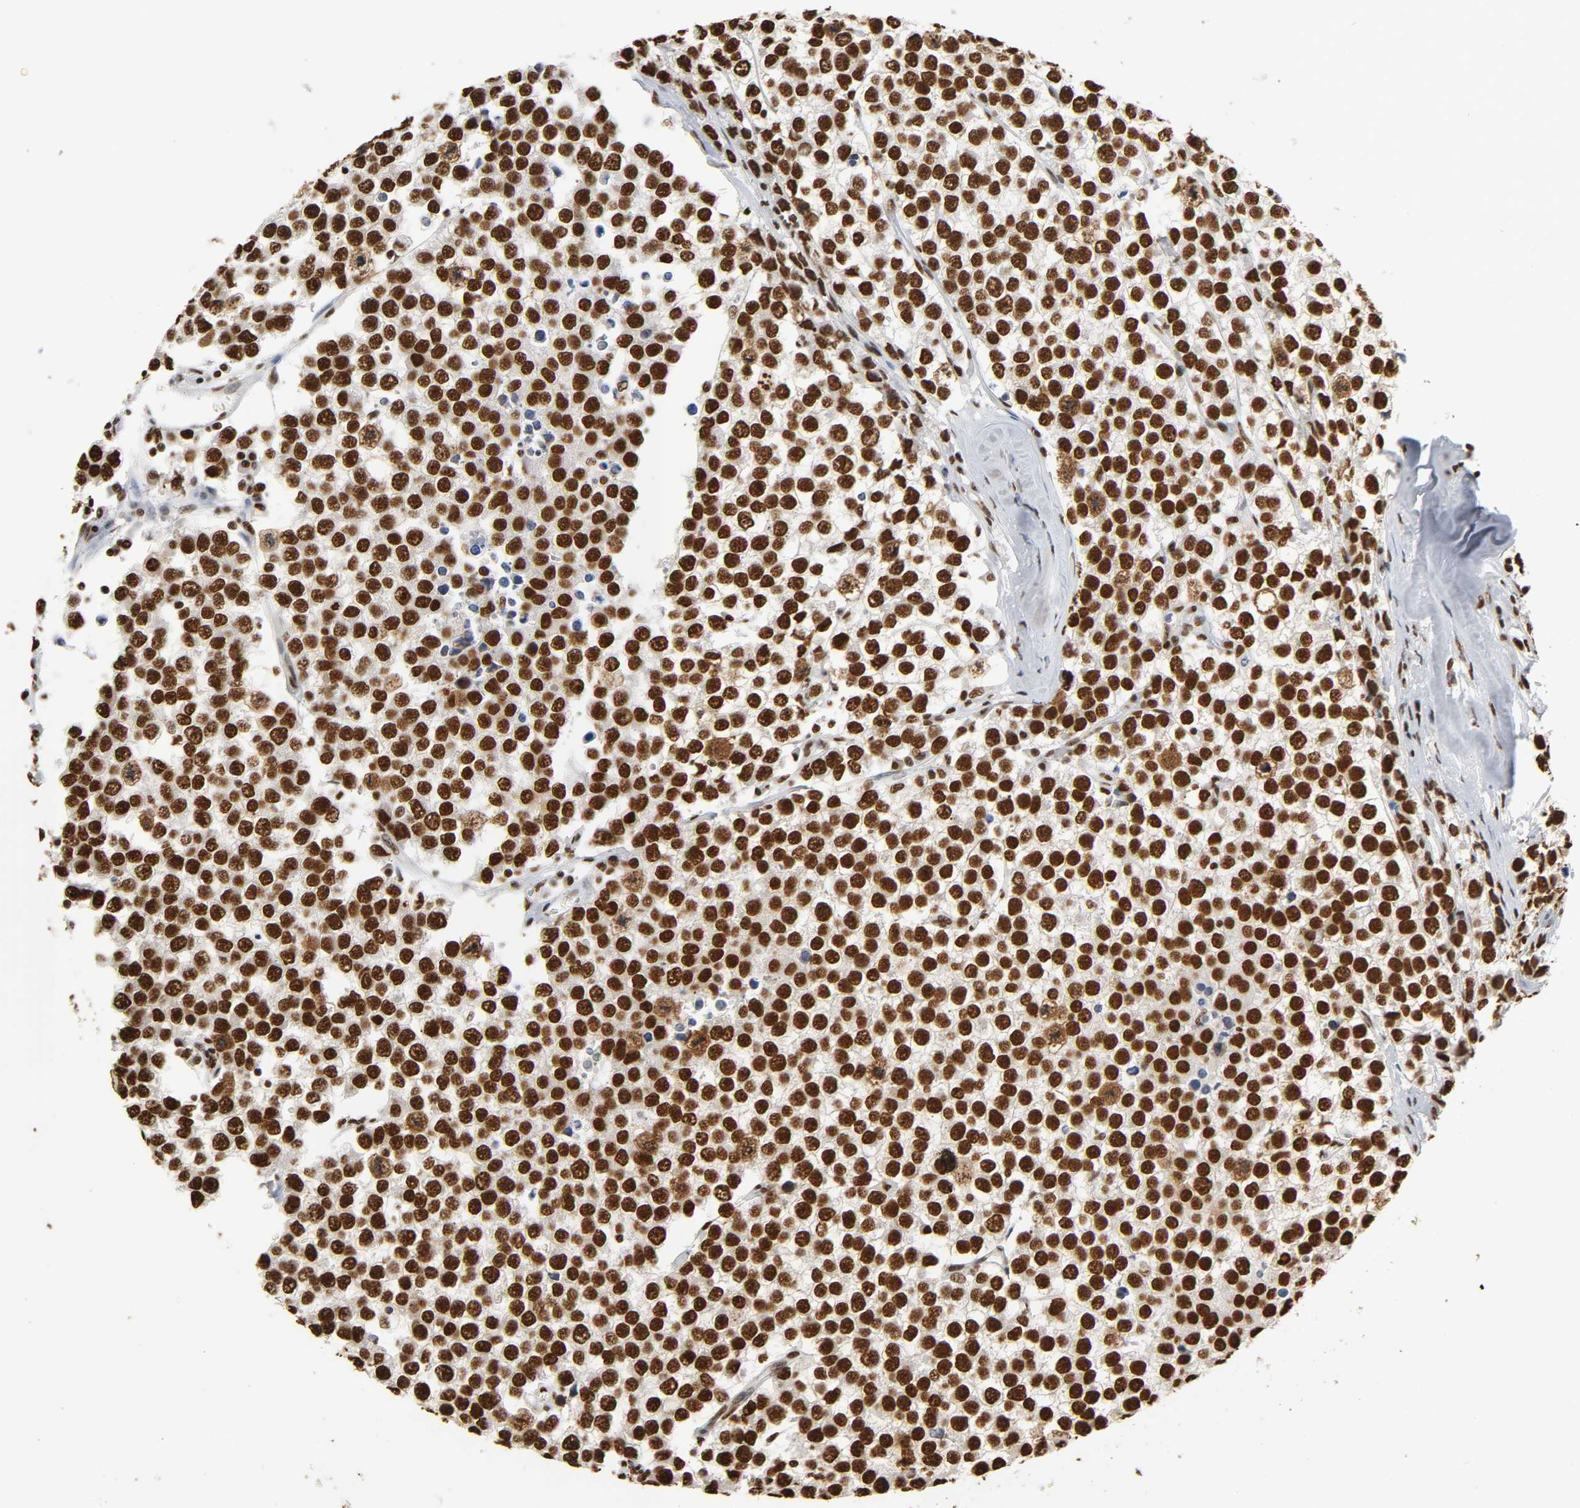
{"staining": {"intensity": "strong", "quantity": ">75%", "location": "nuclear"}, "tissue": "testis cancer", "cell_type": "Tumor cells", "image_type": "cancer", "snomed": [{"axis": "morphology", "description": "Seminoma, NOS"}, {"axis": "morphology", "description": "Carcinoma, Embryonal, NOS"}, {"axis": "topography", "description": "Testis"}], "caption": "DAB (3,3'-diaminobenzidine) immunohistochemical staining of human seminoma (testis) reveals strong nuclear protein positivity in about >75% of tumor cells.", "gene": "HNRNPC", "patient": {"sex": "male", "age": 52}}